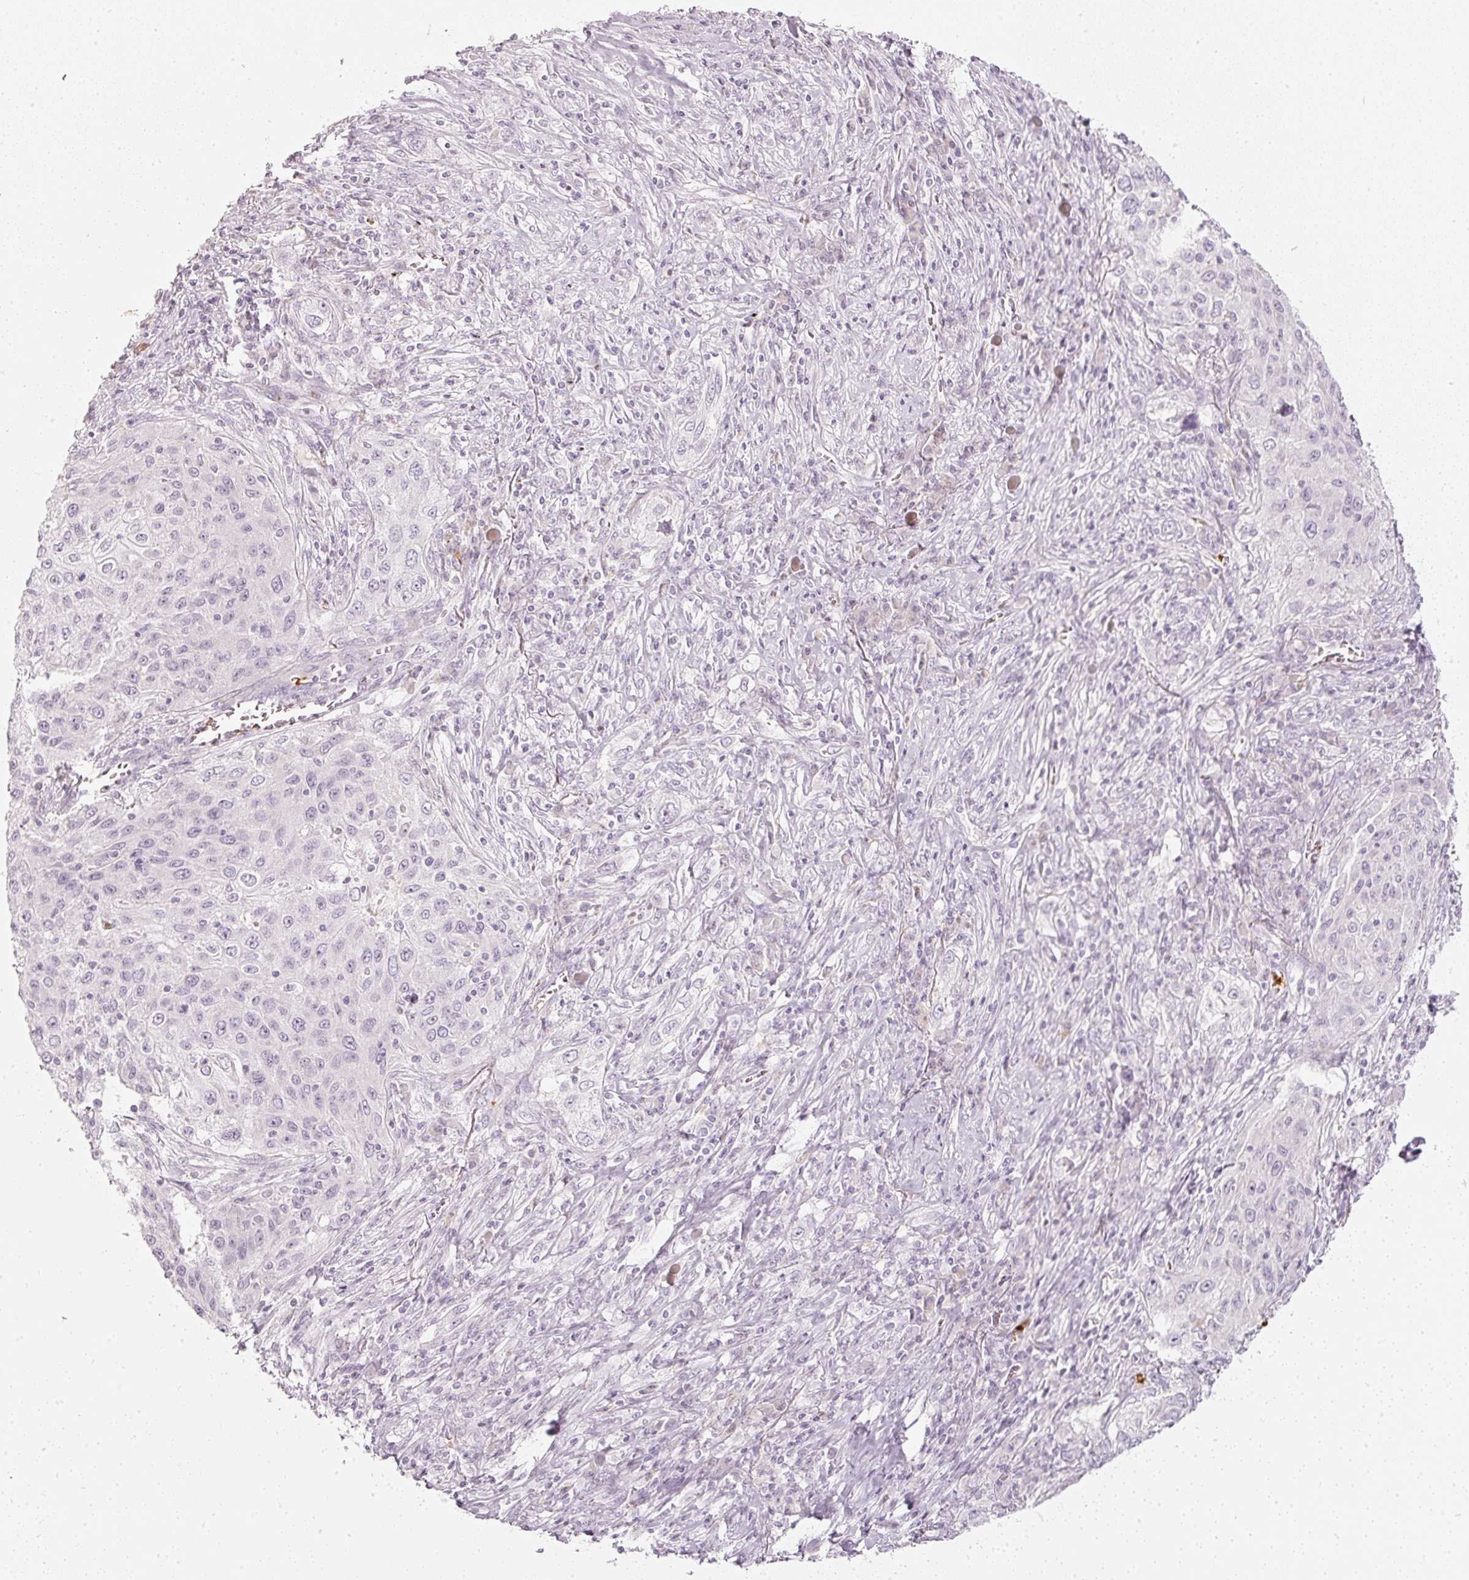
{"staining": {"intensity": "negative", "quantity": "none", "location": "none"}, "tissue": "lung cancer", "cell_type": "Tumor cells", "image_type": "cancer", "snomed": [{"axis": "morphology", "description": "Squamous cell carcinoma, NOS"}, {"axis": "topography", "description": "Lung"}], "caption": "Lung squamous cell carcinoma stained for a protein using immunohistochemistry (IHC) shows no expression tumor cells.", "gene": "LECT2", "patient": {"sex": "female", "age": 69}}